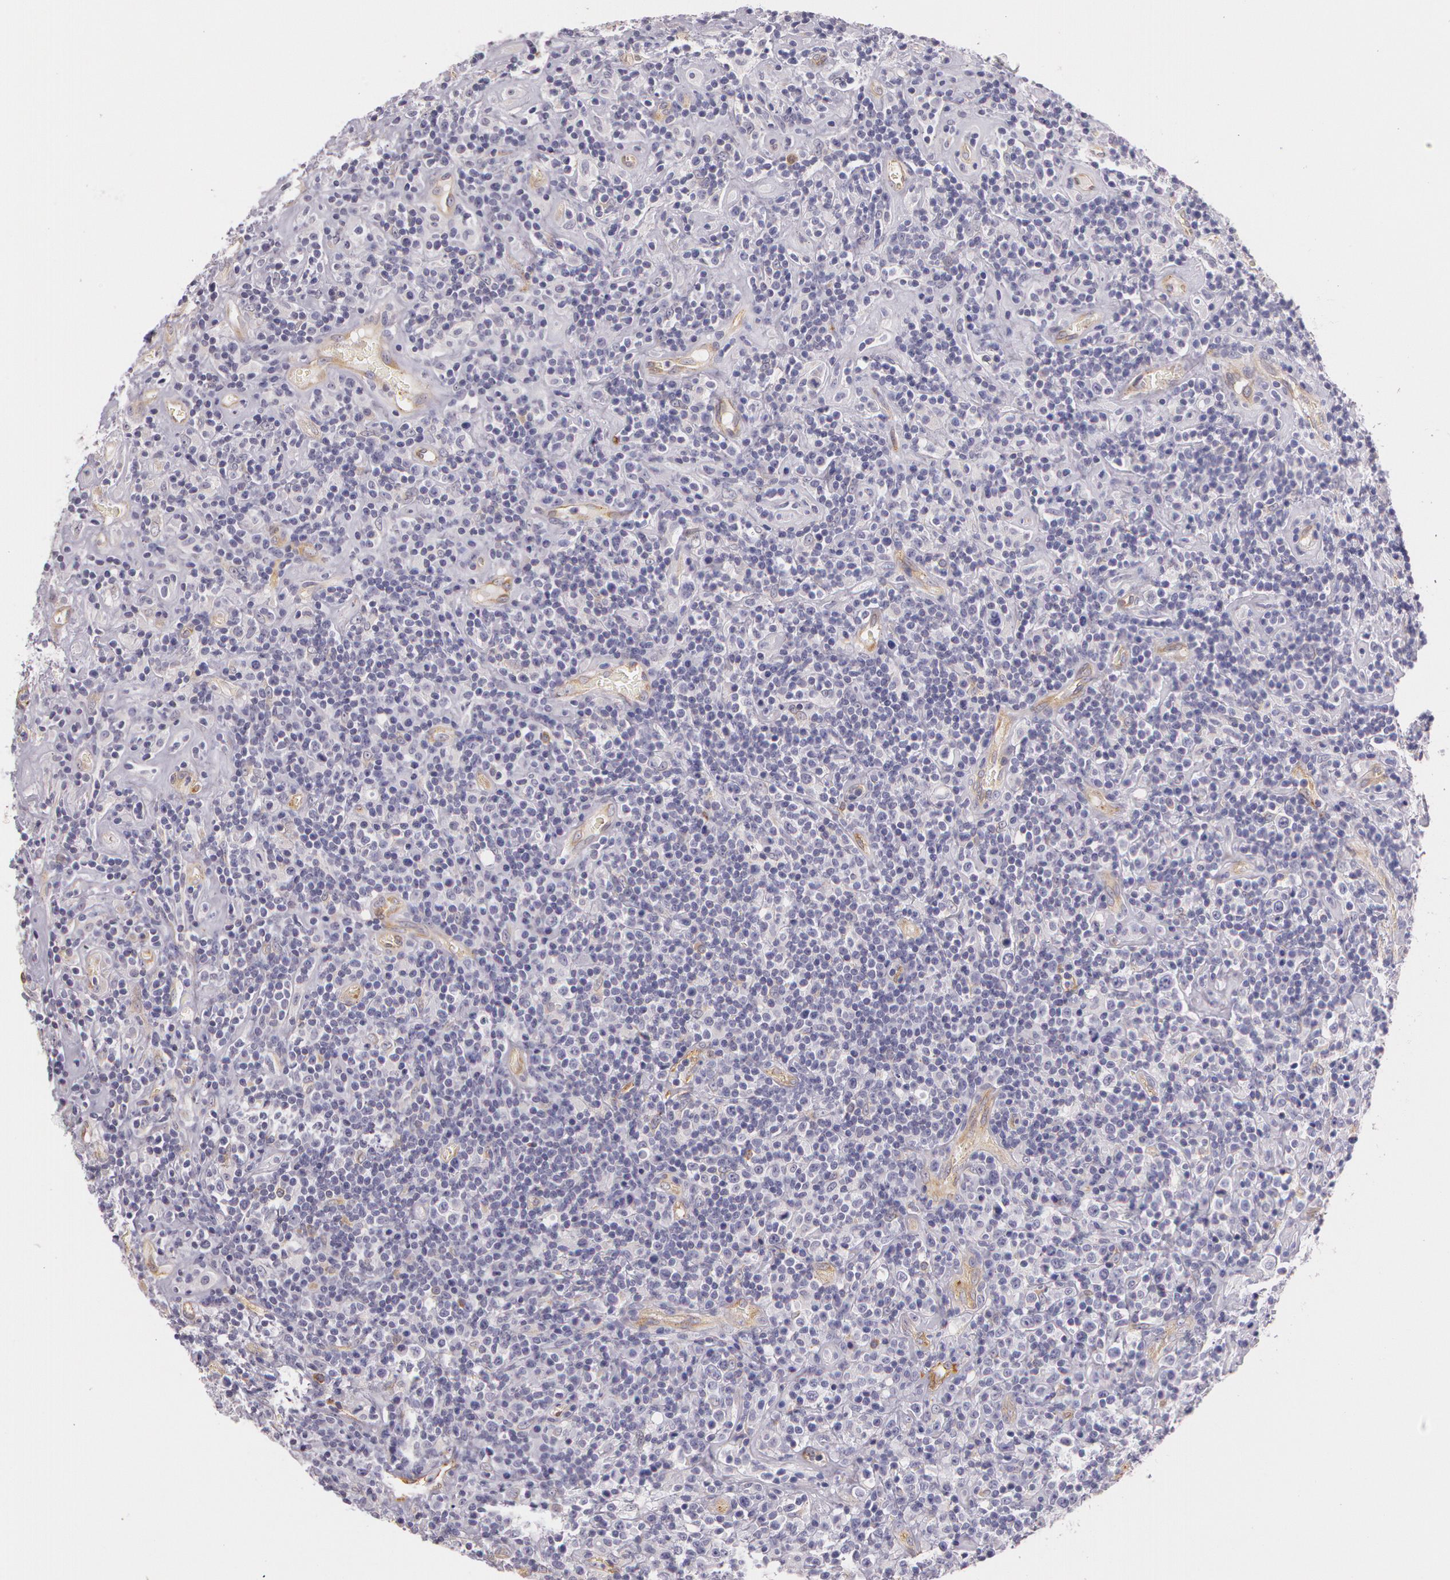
{"staining": {"intensity": "negative", "quantity": "none", "location": "none"}, "tissue": "lymphoma", "cell_type": "Tumor cells", "image_type": "cancer", "snomed": [{"axis": "morphology", "description": "Hodgkin's disease, NOS"}, {"axis": "topography", "description": "Lymph node"}], "caption": "Lymphoma stained for a protein using IHC reveals no positivity tumor cells.", "gene": "APP", "patient": {"sex": "male", "age": 46}}